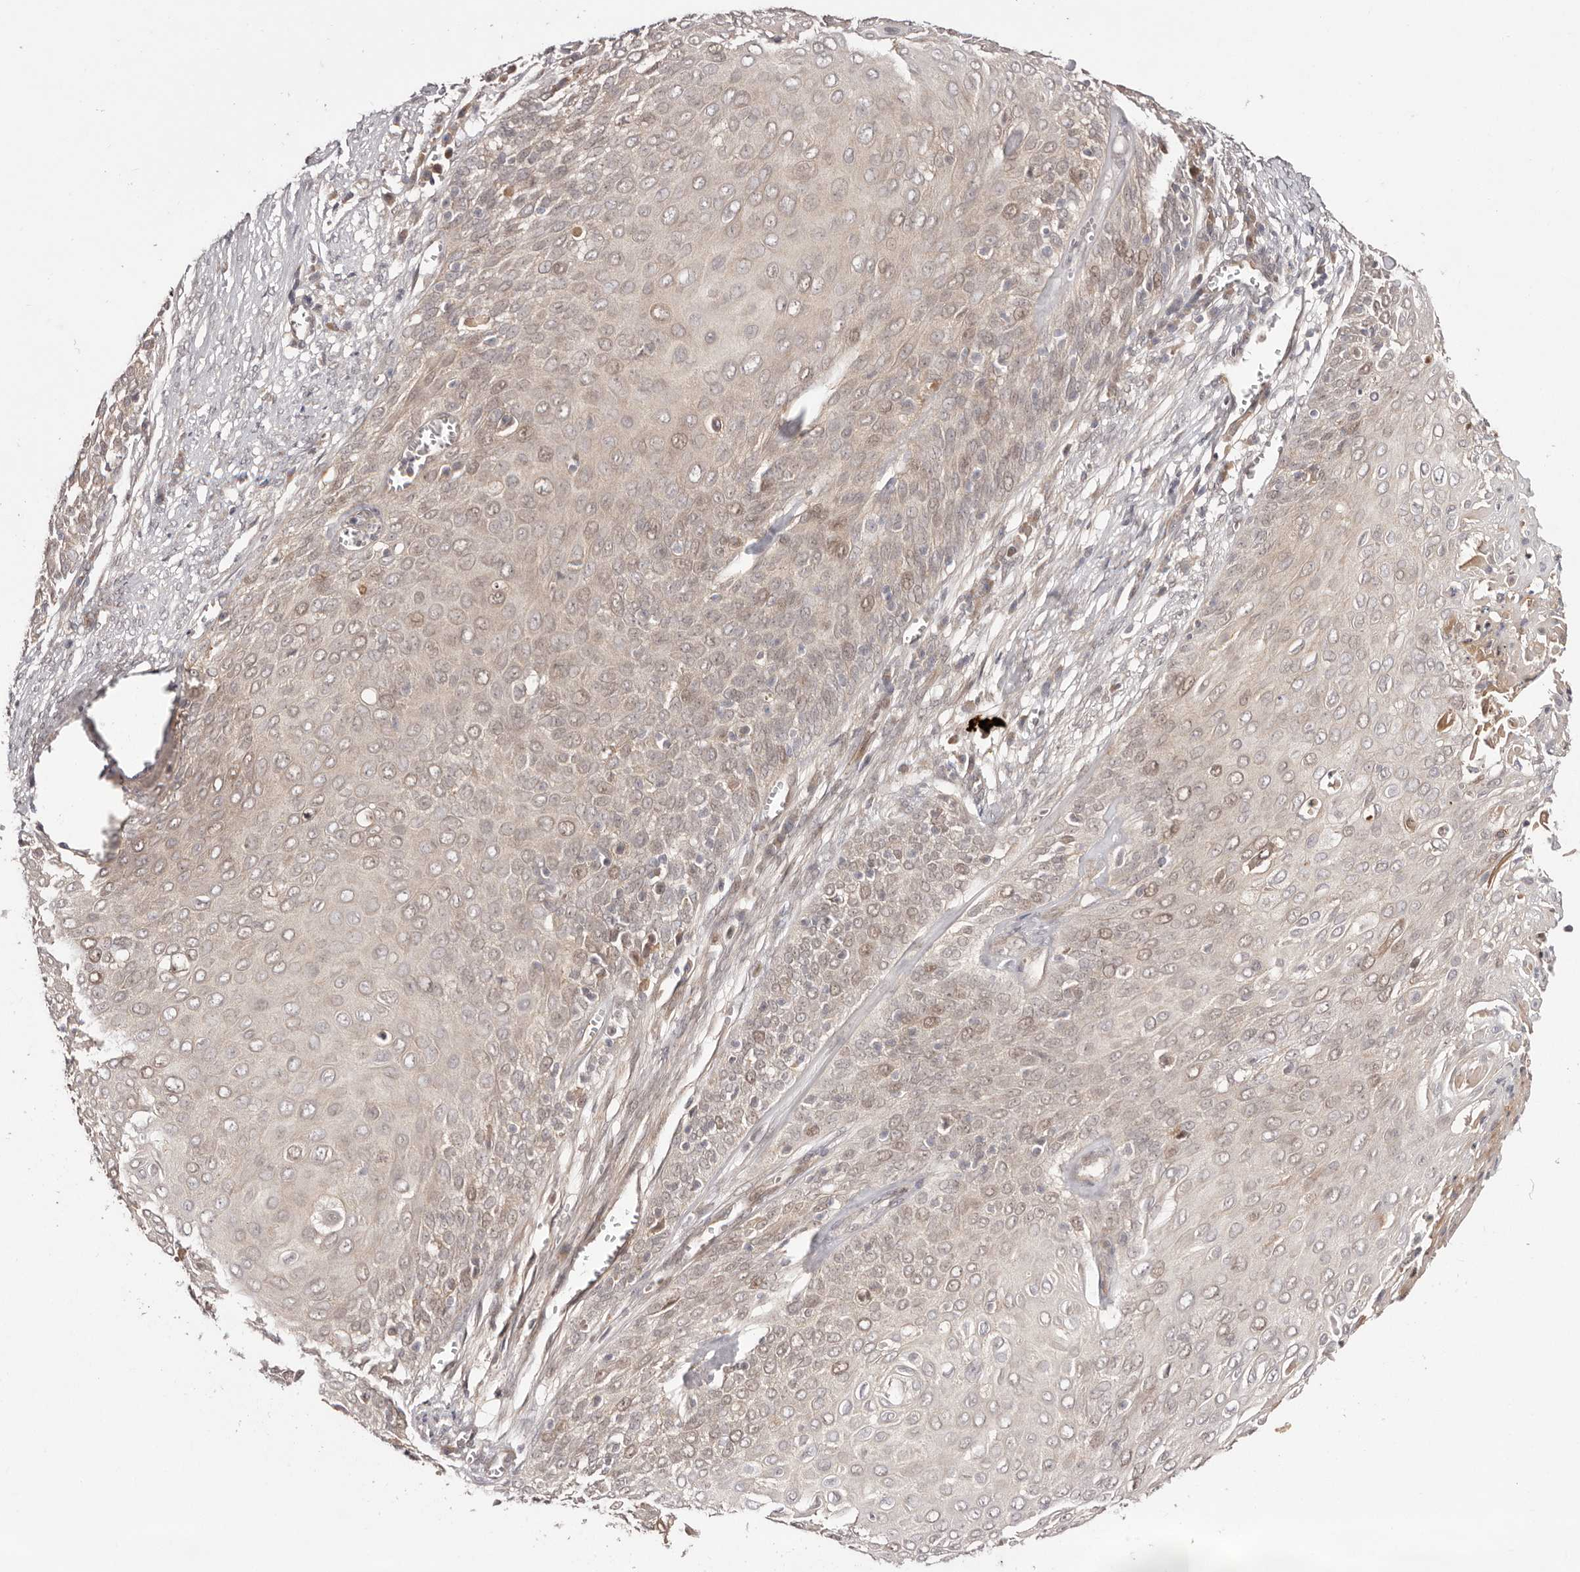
{"staining": {"intensity": "weak", "quantity": "<25%", "location": "nuclear"}, "tissue": "cervical cancer", "cell_type": "Tumor cells", "image_type": "cancer", "snomed": [{"axis": "morphology", "description": "Squamous cell carcinoma, NOS"}, {"axis": "topography", "description": "Cervix"}], "caption": "Immunohistochemistry (IHC) of cervical squamous cell carcinoma exhibits no staining in tumor cells.", "gene": "EGR3", "patient": {"sex": "female", "age": 39}}